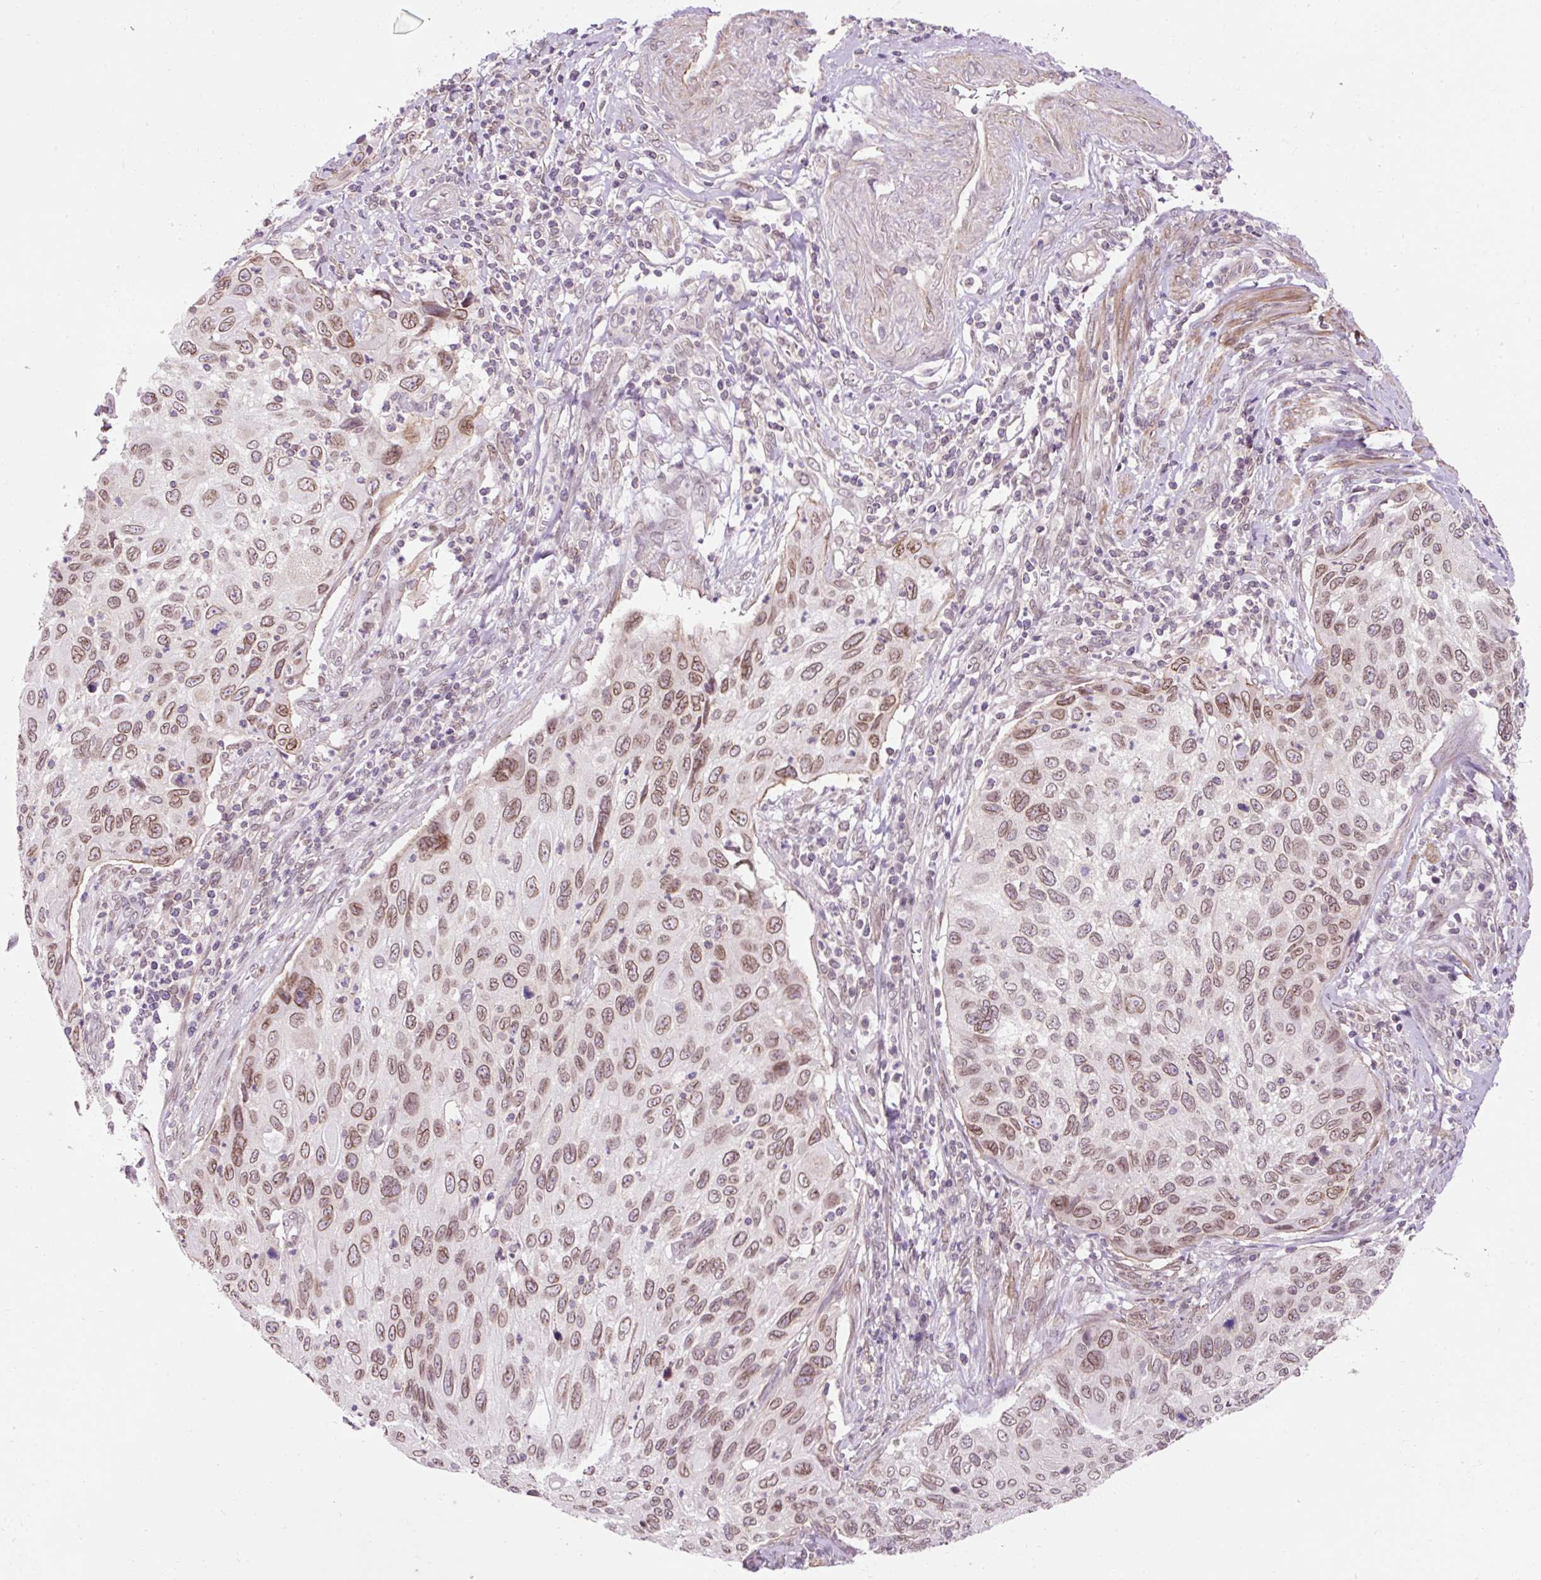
{"staining": {"intensity": "moderate", "quantity": ">75%", "location": "cytoplasmic/membranous,nuclear"}, "tissue": "cervical cancer", "cell_type": "Tumor cells", "image_type": "cancer", "snomed": [{"axis": "morphology", "description": "Squamous cell carcinoma, NOS"}, {"axis": "topography", "description": "Cervix"}], "caption": "IHC (DAB (3,3'-diaminobenzidine)) staining of human cervical cancer exhibits moderate cytoplasmic/membranous and nuclear protein positivity in about >75% of tumor cells.", "gene": "ZNF610", "patient": {"sex": "female", "age": 70}}